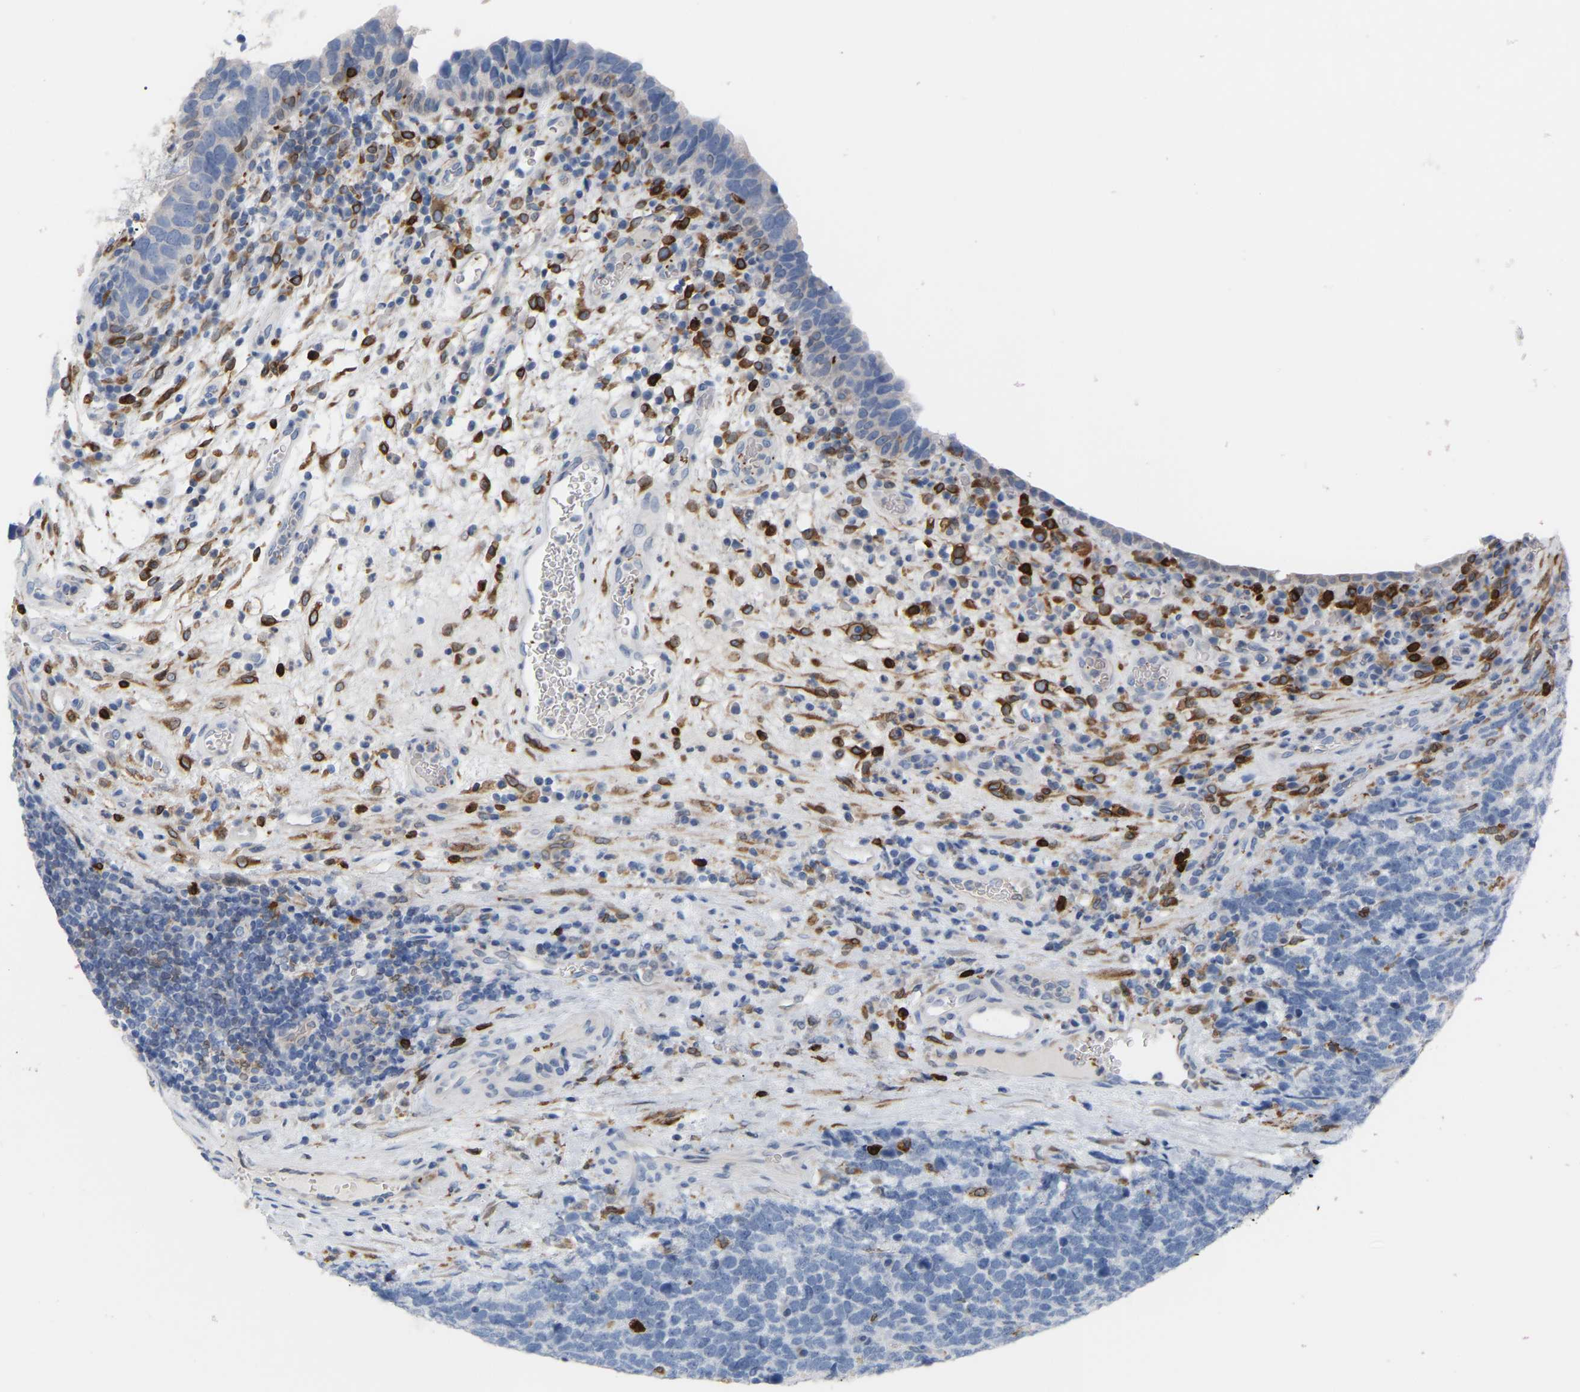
{"staining": {"intensity": "negative", "quantity": "none", "location": "none"}, "tissue": "urothelial cancer", "cell_type": "Tumor cells", "image_type": "cancer", "snomed": [{"axis": "morphology", "description": "Urothelial carcinoma, High grade"}, {"axis": "topography", "description": "Urinary bladder"}], "caption": "DAB immunohistochemical staining of urothelial cancer demonstrates no significant positivity in tumor cells.", "gene": "PTGS1", "patient": {"sex": "female", "age": 82}}